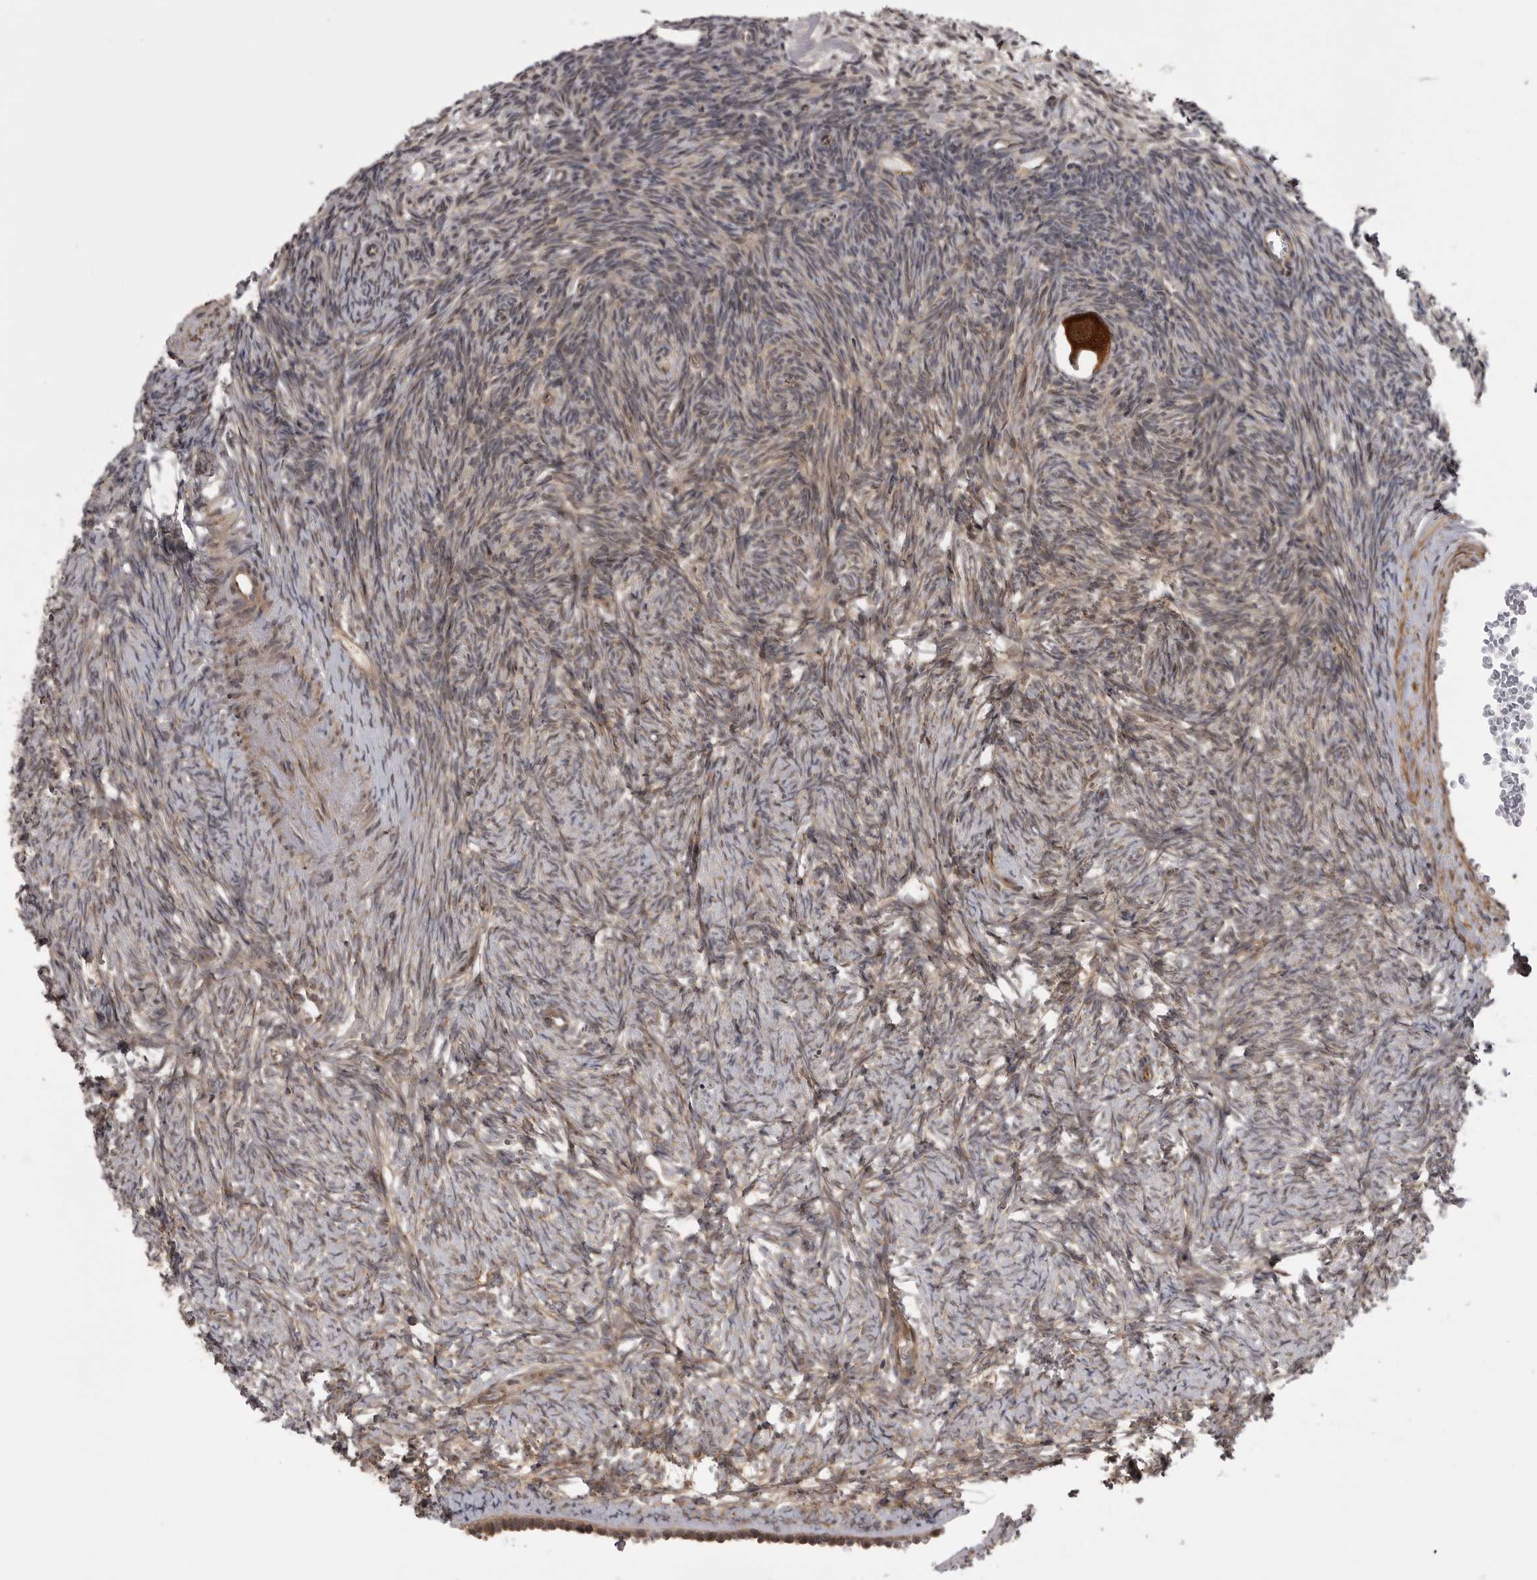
{"staining": {"intensity": "strong", "quantity": ">75%", "location": "cytoplasmic/membranous"}, "tissue": "ovary", "cell_type": "Follicle cells", "image_type": "normal", "snomed": [{"axis": "morphology", "description": "Normal tissue, NOS"}, {"axis": "topography", "description": "Ovary"}], "caption": "Protein expression analysis of normal human ovary reveals strong cytoplasmic/membranous expression in approximately >75% of follicle cells. The staining was performed using DAB (3,3'-diaminobenzidine) to visualize the protein expression in brown, while the nuclei were stained in blue with hematoxylin (Magnification: 20x).", "gene": "PDCL", "patient": {"sex": "female", "age": 34}}